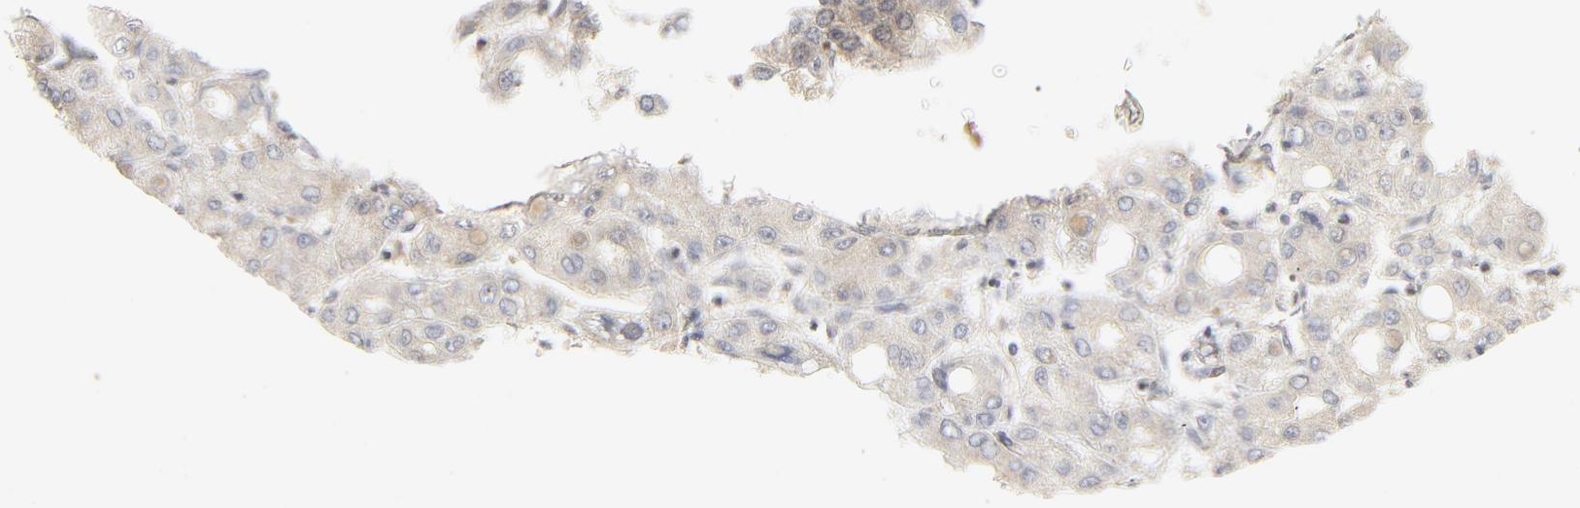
{"staining": {"intensity": "negative", "quantity": "none", "location": "none"}, "tissue": "liver cancer", "cell_type": "Tumor cells", "image_type": "cancer", "snomed": [{"axis": "morphology", "description": "Carcinoma, Hepatocellular, NOS"}, {"axis": "topography", "description": "Liver"}], "caption": "Tumor cells show no significant protein staining in liver hepatocellular carcinoma.", "gene": "MAP2K7", "patient": {"sex": "male", "age": 69}}